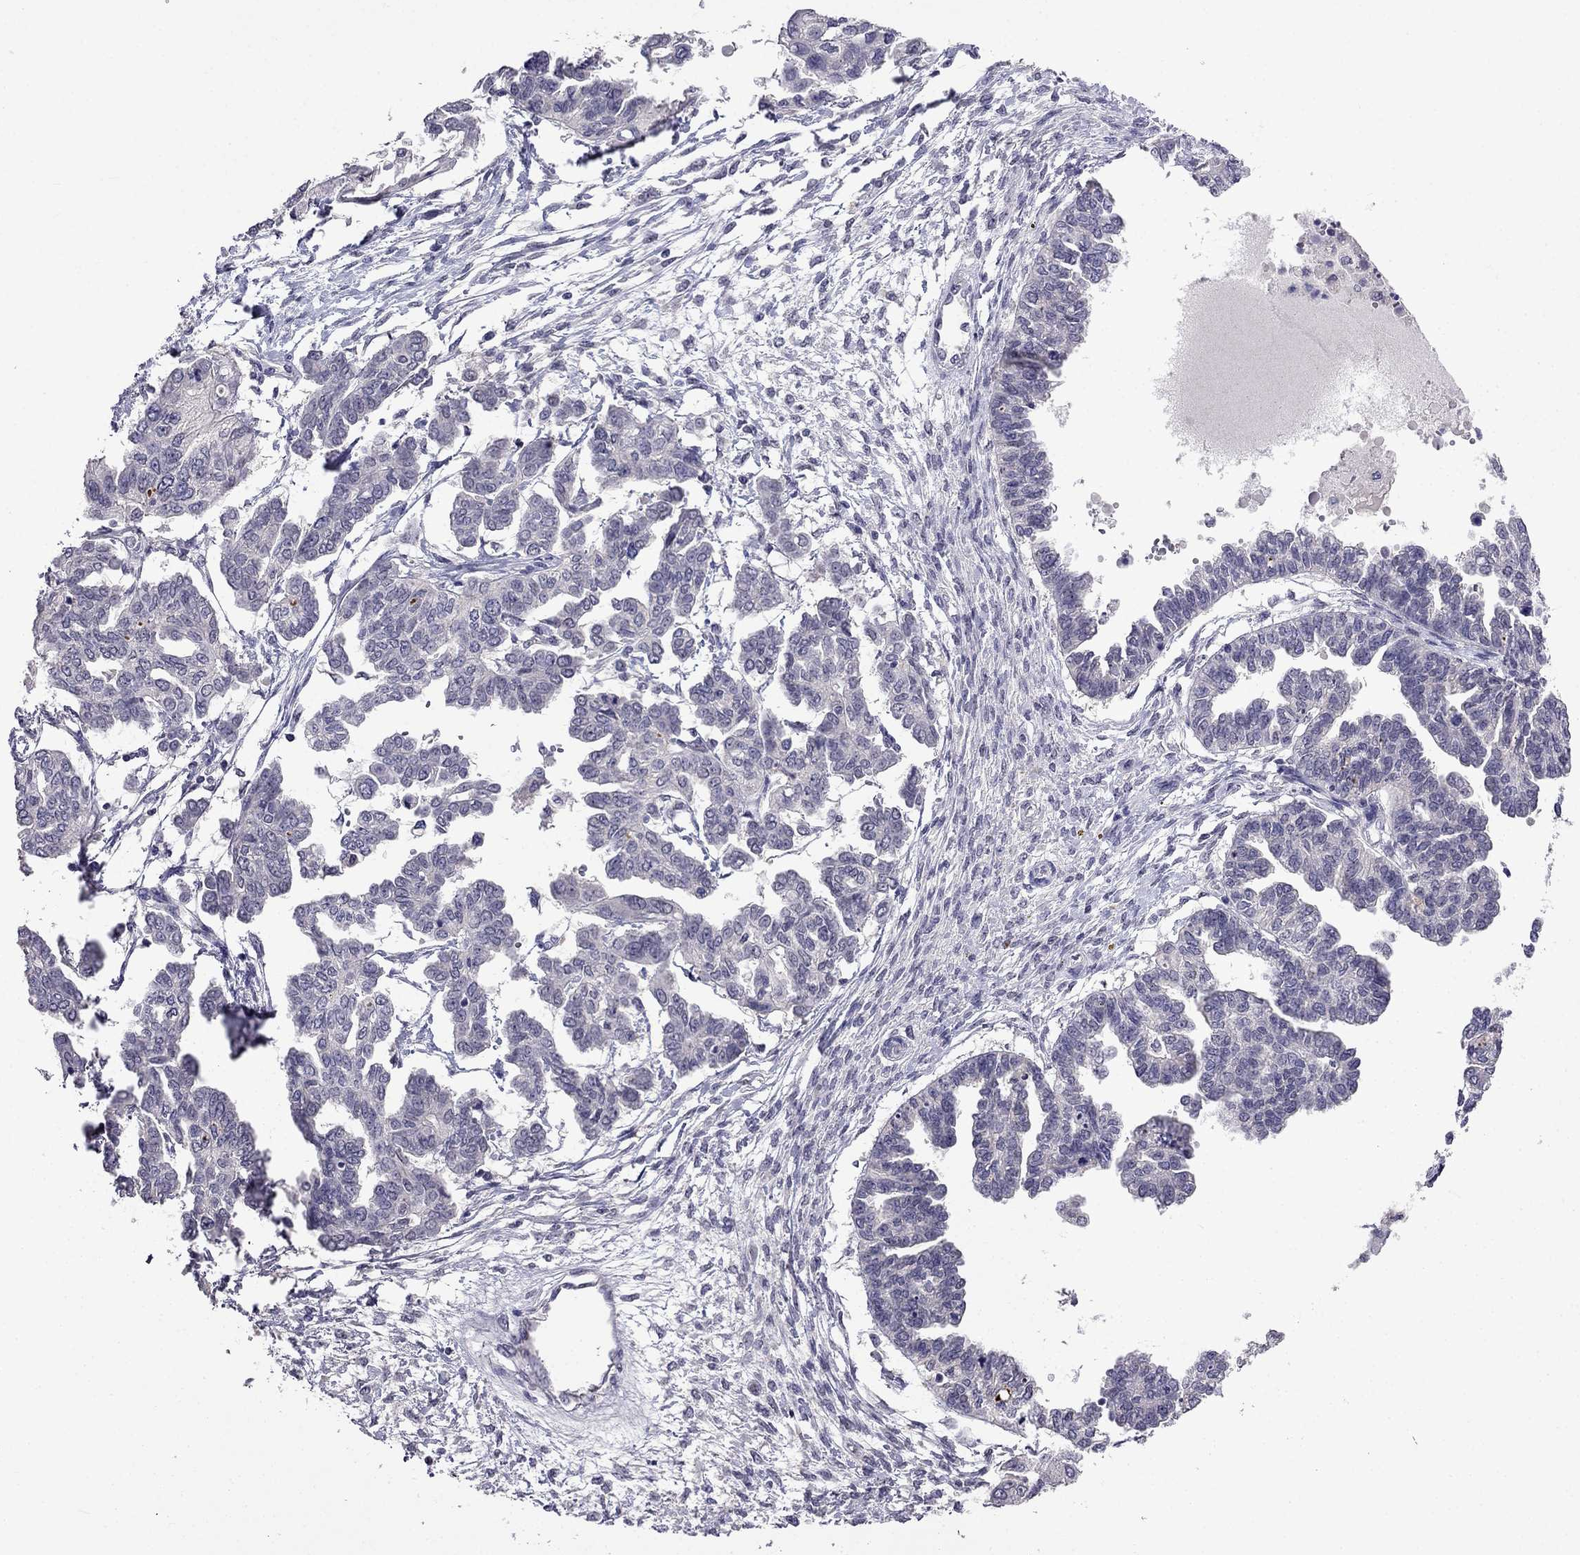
{"staining": {"intensity": "negative", "quantity": "none", "location": "none"}, "tissue": "ovarian cancer", "cell_type": "Tumor cells", "image_type": "cancer", "snomed": [{"axis": "morphology", "description": "Cystadenocarcinoma, serous, NOS"}, {"axis": "topography", "description": "Ovary"}], "caption": "Tumor cells show no significant protein staining in ovarian cancer.", "gene": "AQP9", "patient": {"sex": "female", "age": 53}}